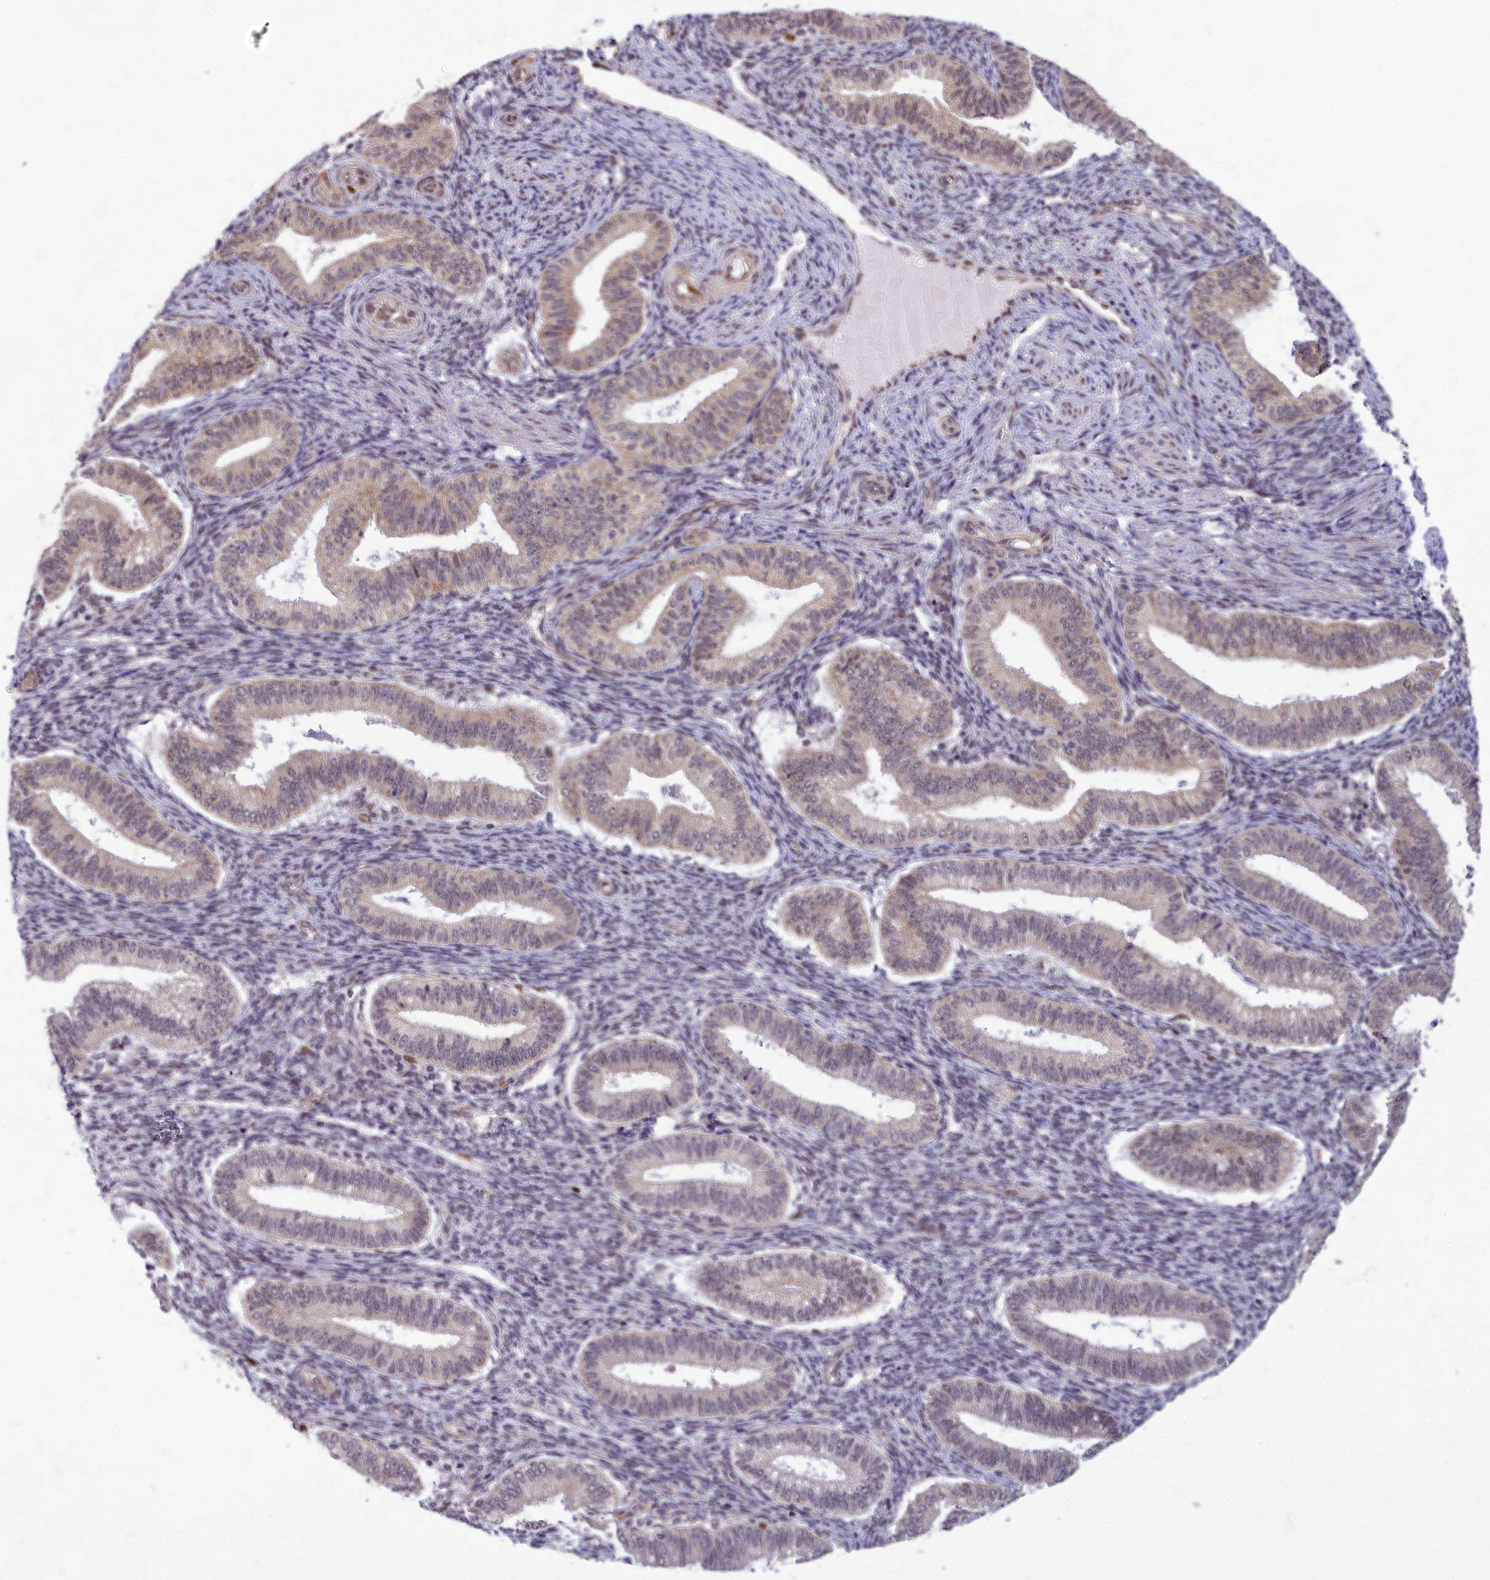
{"staining": {"intensity": "negative", "quantity": "none", "location": "none"}, "tissue": "endometrium", "cell_type": "Cells in endometrial stroma", "image_type": "normal", "snomed": [{"axis": "morphology", "description": "Normal tissue, NOS"}, {"axis": "topography", "description": "Endometrium"}], "caption": "Protein analysis of normal endometrium displays no significant positivity in cells in endometrial stroma.", "gene": "EARS2", "patient": {"sex": "female", "age": 39}}